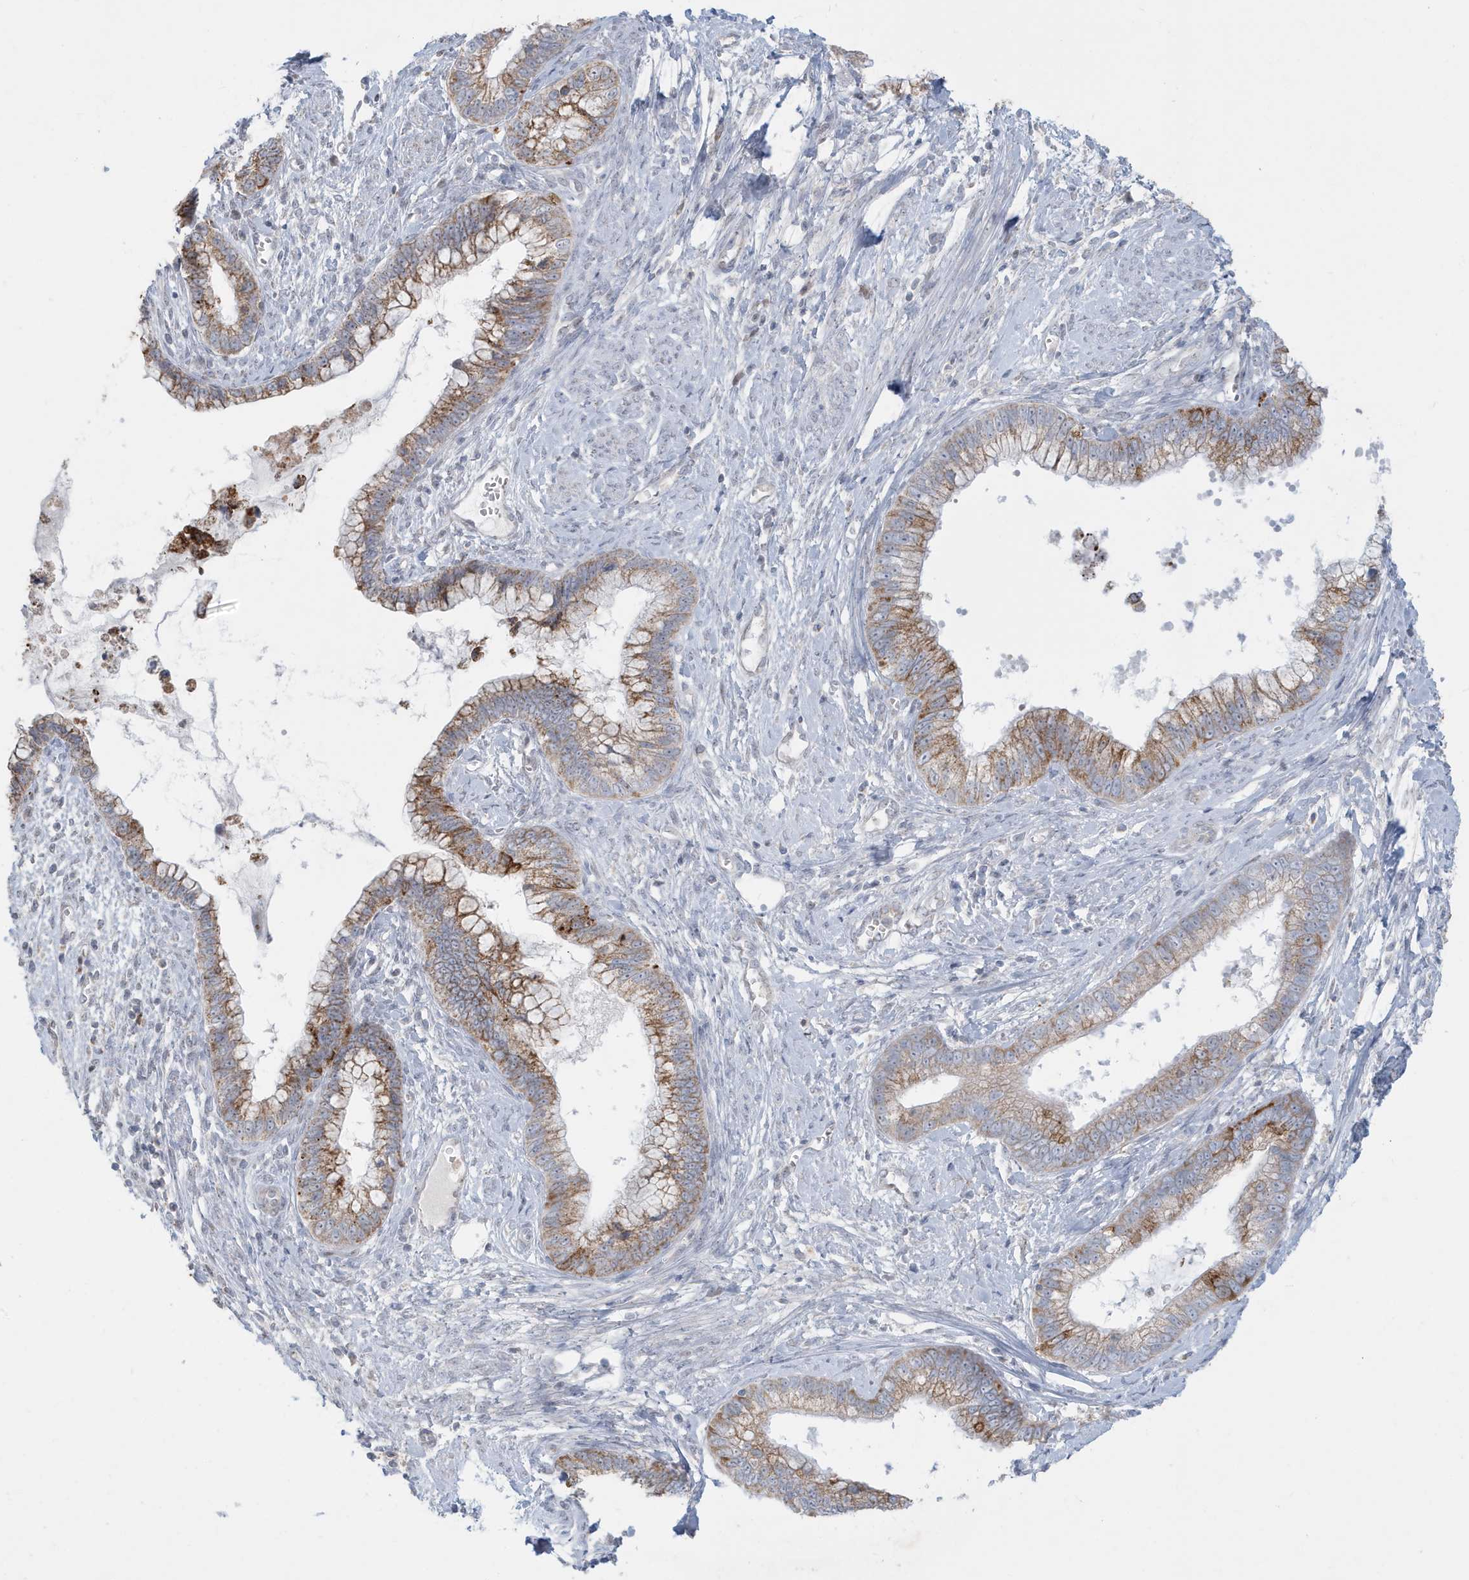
{"staining": {"intensity": "moderate", "quantity": "25%-75%", "location": "cytoplasmic/membranous"}, "tissue": "cervical cancer", "cell_type": "Tumor cells", "image_type": "cancer", "snomed": [{"axis": "morphology", "description": "Adenocarcinoma, NOS"}, {"axis": "topography", "description": "Cervix"}], "caption": "DAB (3,3'-diaminobenzidine) immunohistochemical staining of human adenocarcinoma (cervical) exhibits moderate cytoplasmic/membranous protein expression in approximately 25%-75% of tumor cells.", "gene": "FNDC1", "patient": {"sex": "female", "age": 44}}